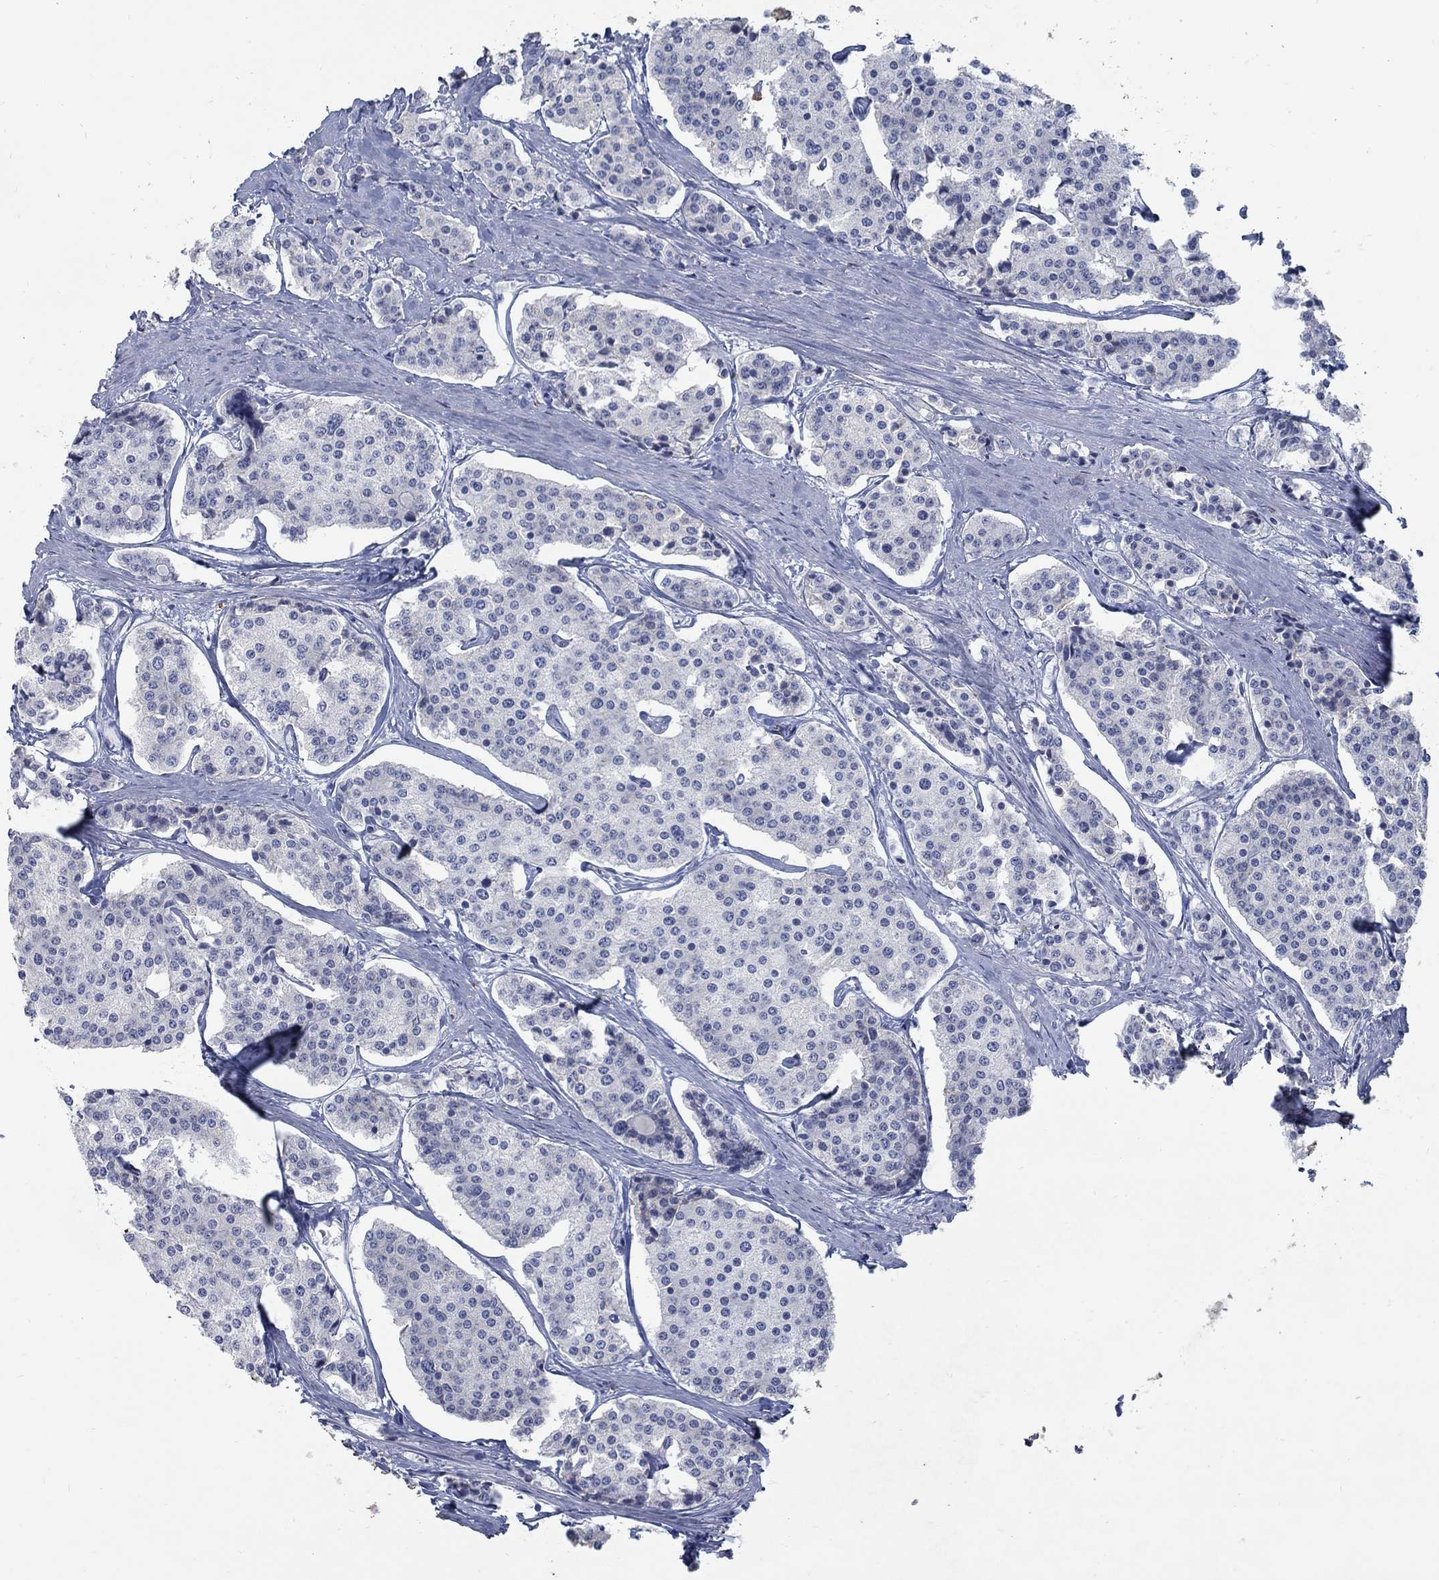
{"staining": {"intensity": "negative", "quantity": "none", "location": "none"}, "tissue": "carcinoid", "cell_type": "Tumor cells", "image_type": "cancer", "snomed": [{"axis": "morphology", "description": "Carcinoid, malignant, NOS"}, {"axis": "topography", "description": "Small intestine"}], "caption": "The micrograph exhibits no staining of tumor cells in carcinoid.", "gene": "RFTN2", "patient": {"sex": "female", "age": 65}}